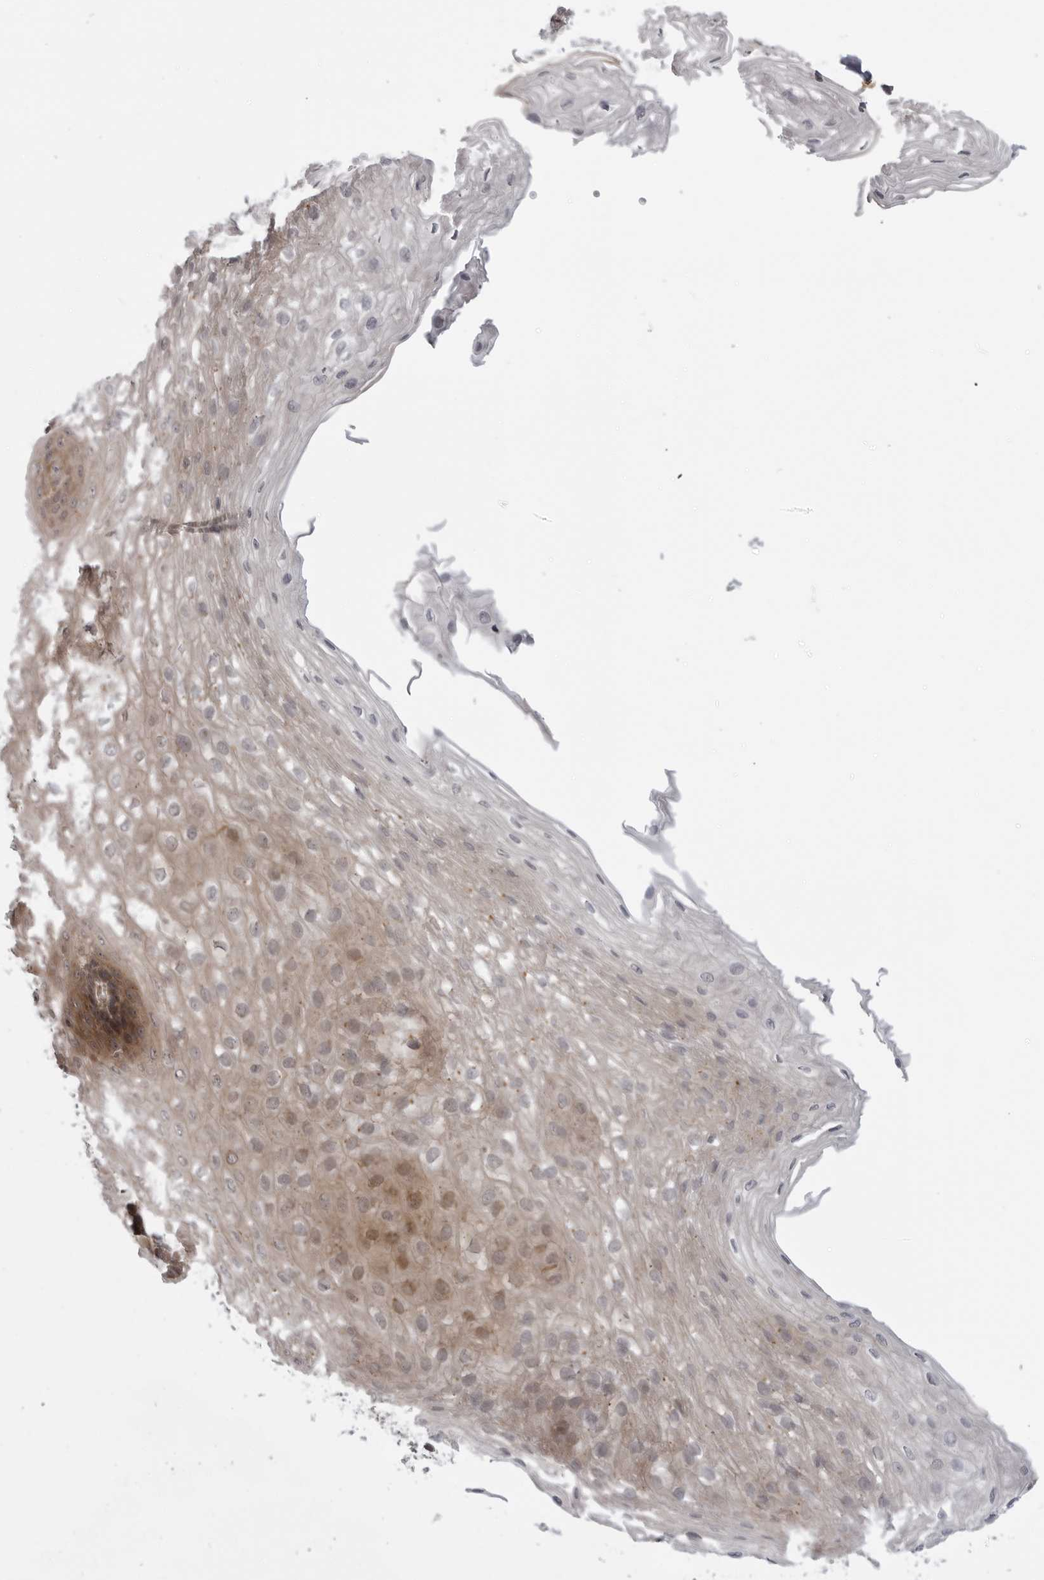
{"staining": {"intensity": "weak", "quantity": ">75%", "location": "cytoplasmic/membranous,nuclear"}, "tissue": "esophagus", "cell_type": "Squamous epithelial cells", "image_type": "normal", "snomed": [{"axis": "morphology", "description": "Normal tissue, NOS"}, {"axis": "topography", "description": "Esophagus"}], "caption": "An IHC image of benign tissue is shown. Protein staining in brown labels weak cytoplasmic/membranous,nuclear positivity in esophagus within squamous epithelial cells.", "gene": "LRRC45", "patient": {"sex": "female", "age": 66}}